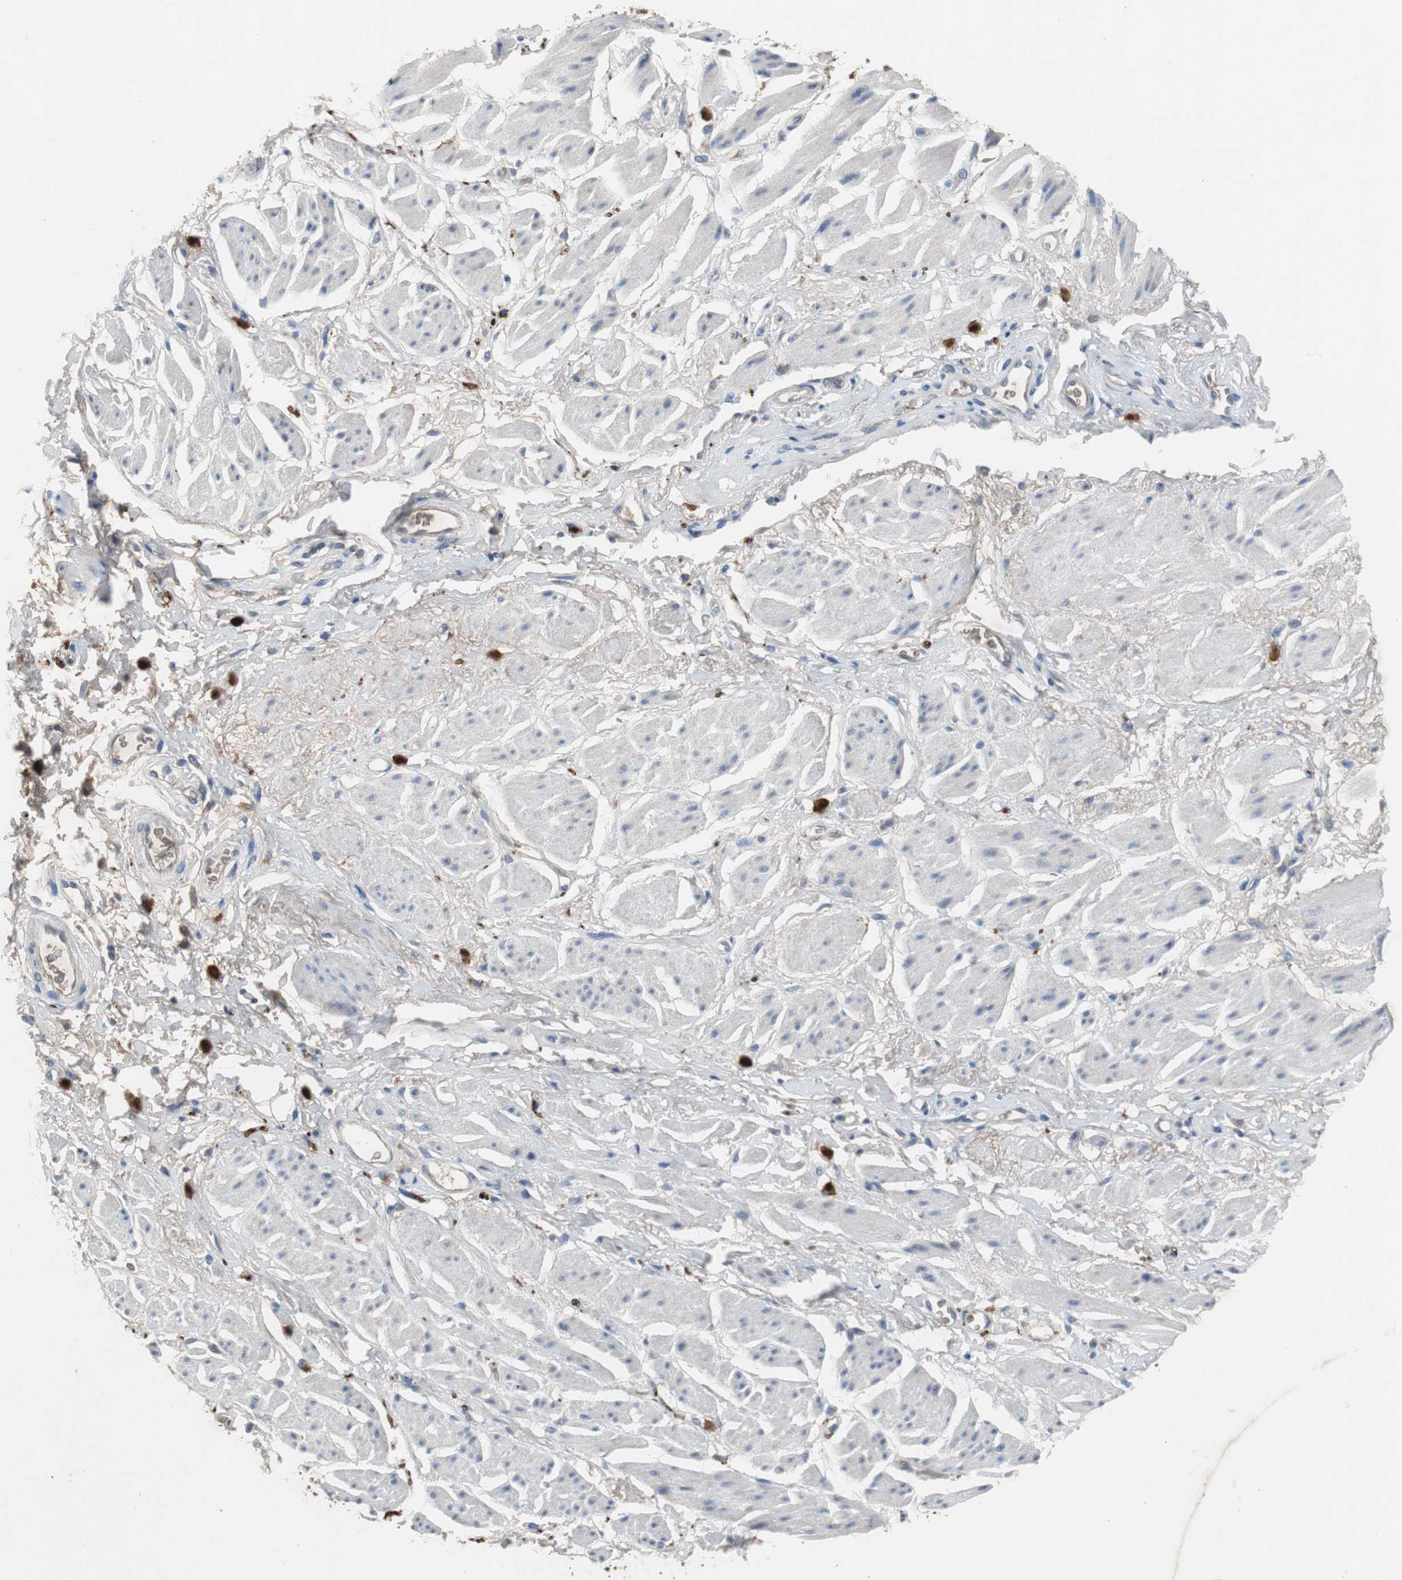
{"staining": {"intensity": "moderate", "quantity": ">75%", "location": "cytoplasmic/membranous,nuclear"}, "tissue": "adipose tissue", "cell_type": "Adipocytes", "image_type": "normal", "snomed": [{"axis": "morphology", "description": "Normal tissue, NOS"}, {"axis": "topography", "description": "Soft tissue"}, {"axis": "topography", "description": "Peripheral nerve tissue"}], "caption": "High-power microscopy captured an immunohistochemistry (IHC) histopathology image of unremarkable adipose tissue, revealing moderate cytoplasmic/membranous,nuclear expression in approximately >75% of adipocytes.", "gene": "CALB2", "patient": {"sex": "female", "age": 71}}